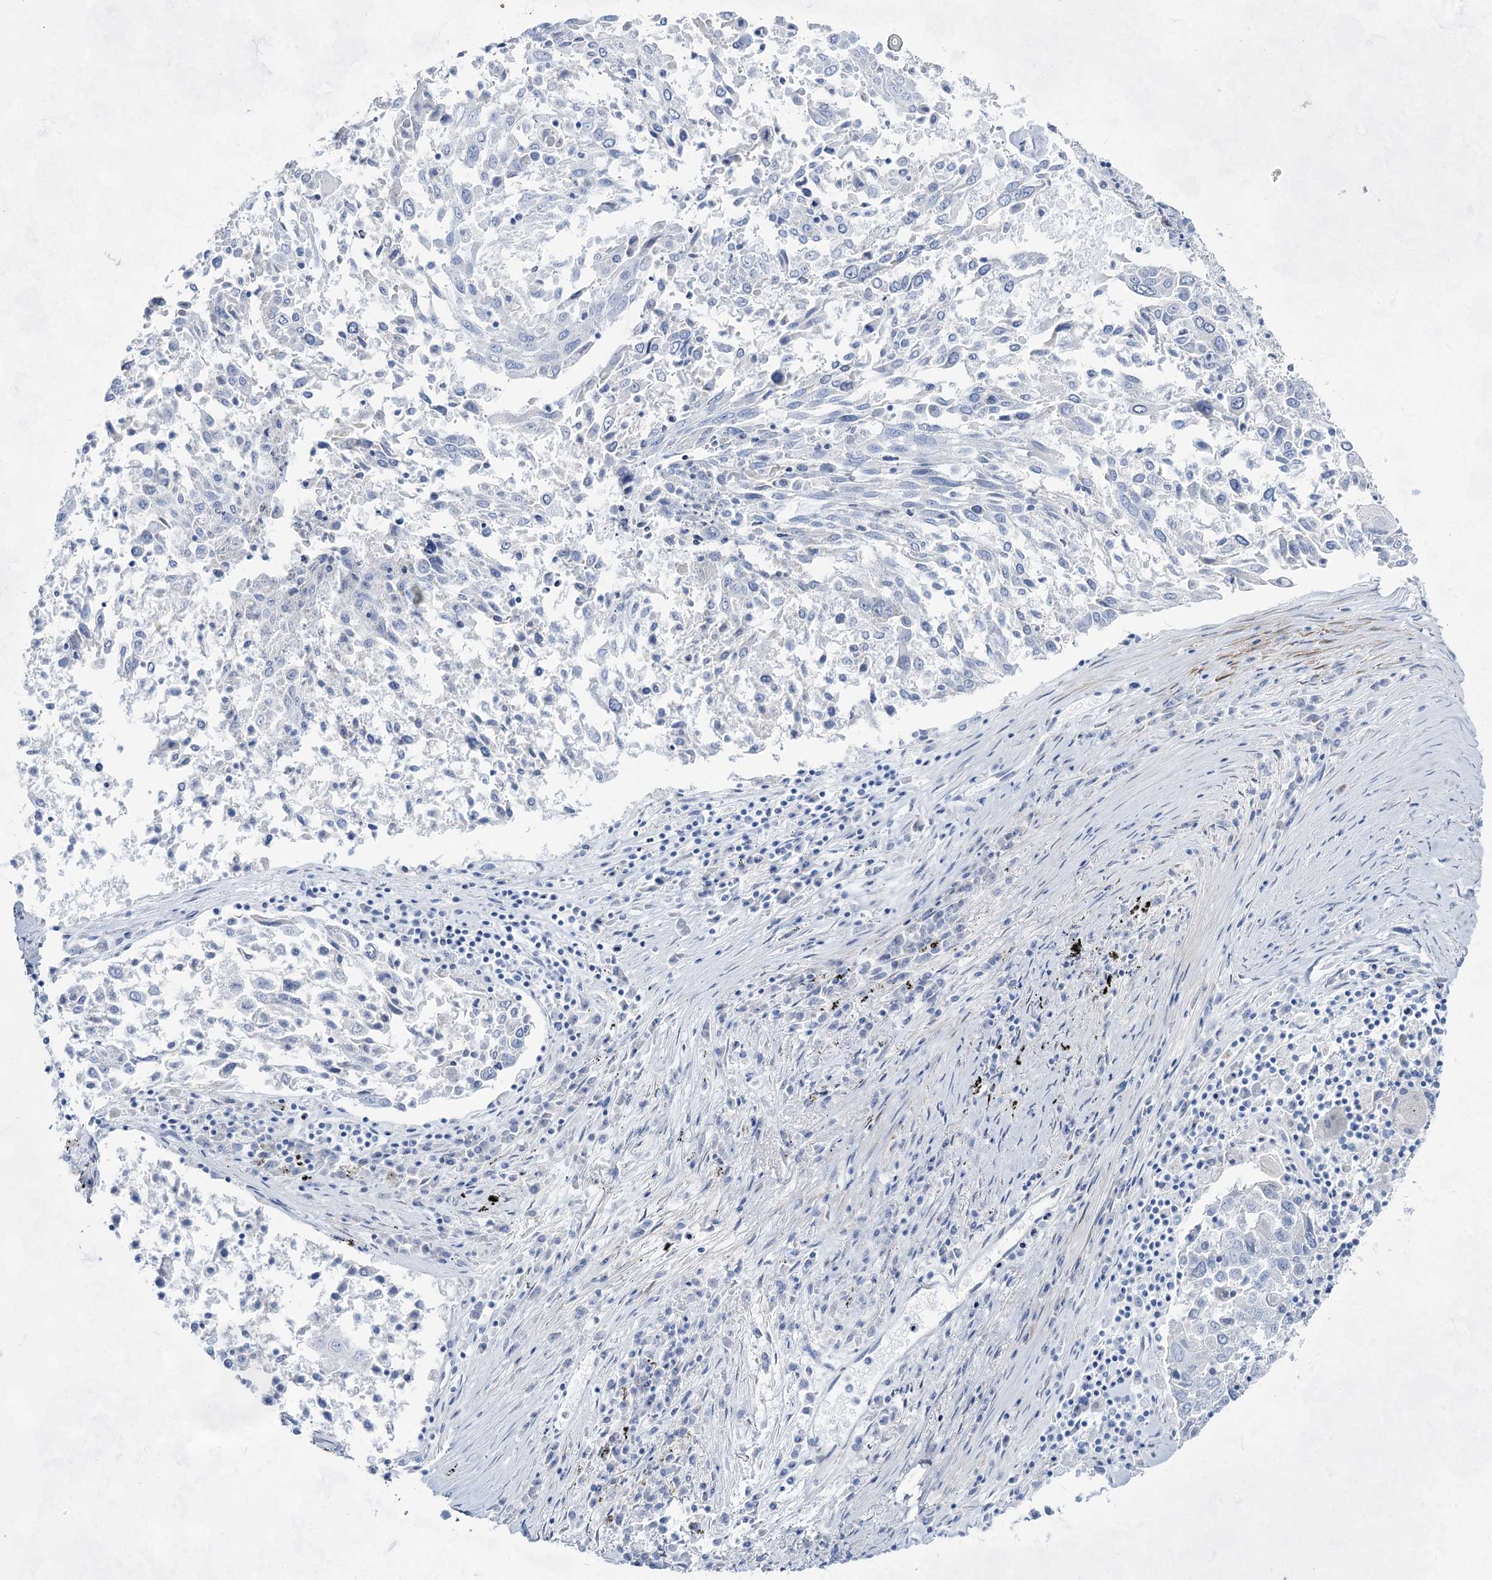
{"staining": {"intensity": "negative", "quantity": "none", "location": "none"}, "tissue": "lung cancer", "cell_type": "Tumor cells", "image_type": "cancer", "snomed": [{"axis": "morphology", "description": "Squamous cell carcinoma, NOS"}, {"axis": "topography", "description": "Lung"}], "caption": "A photomicrograph of human lung cancer is negative for staining in tumor cells. Nuclei are stained in blue.", "gene": "ACRV1", "patient": {"sex": "male", "age": 65}}